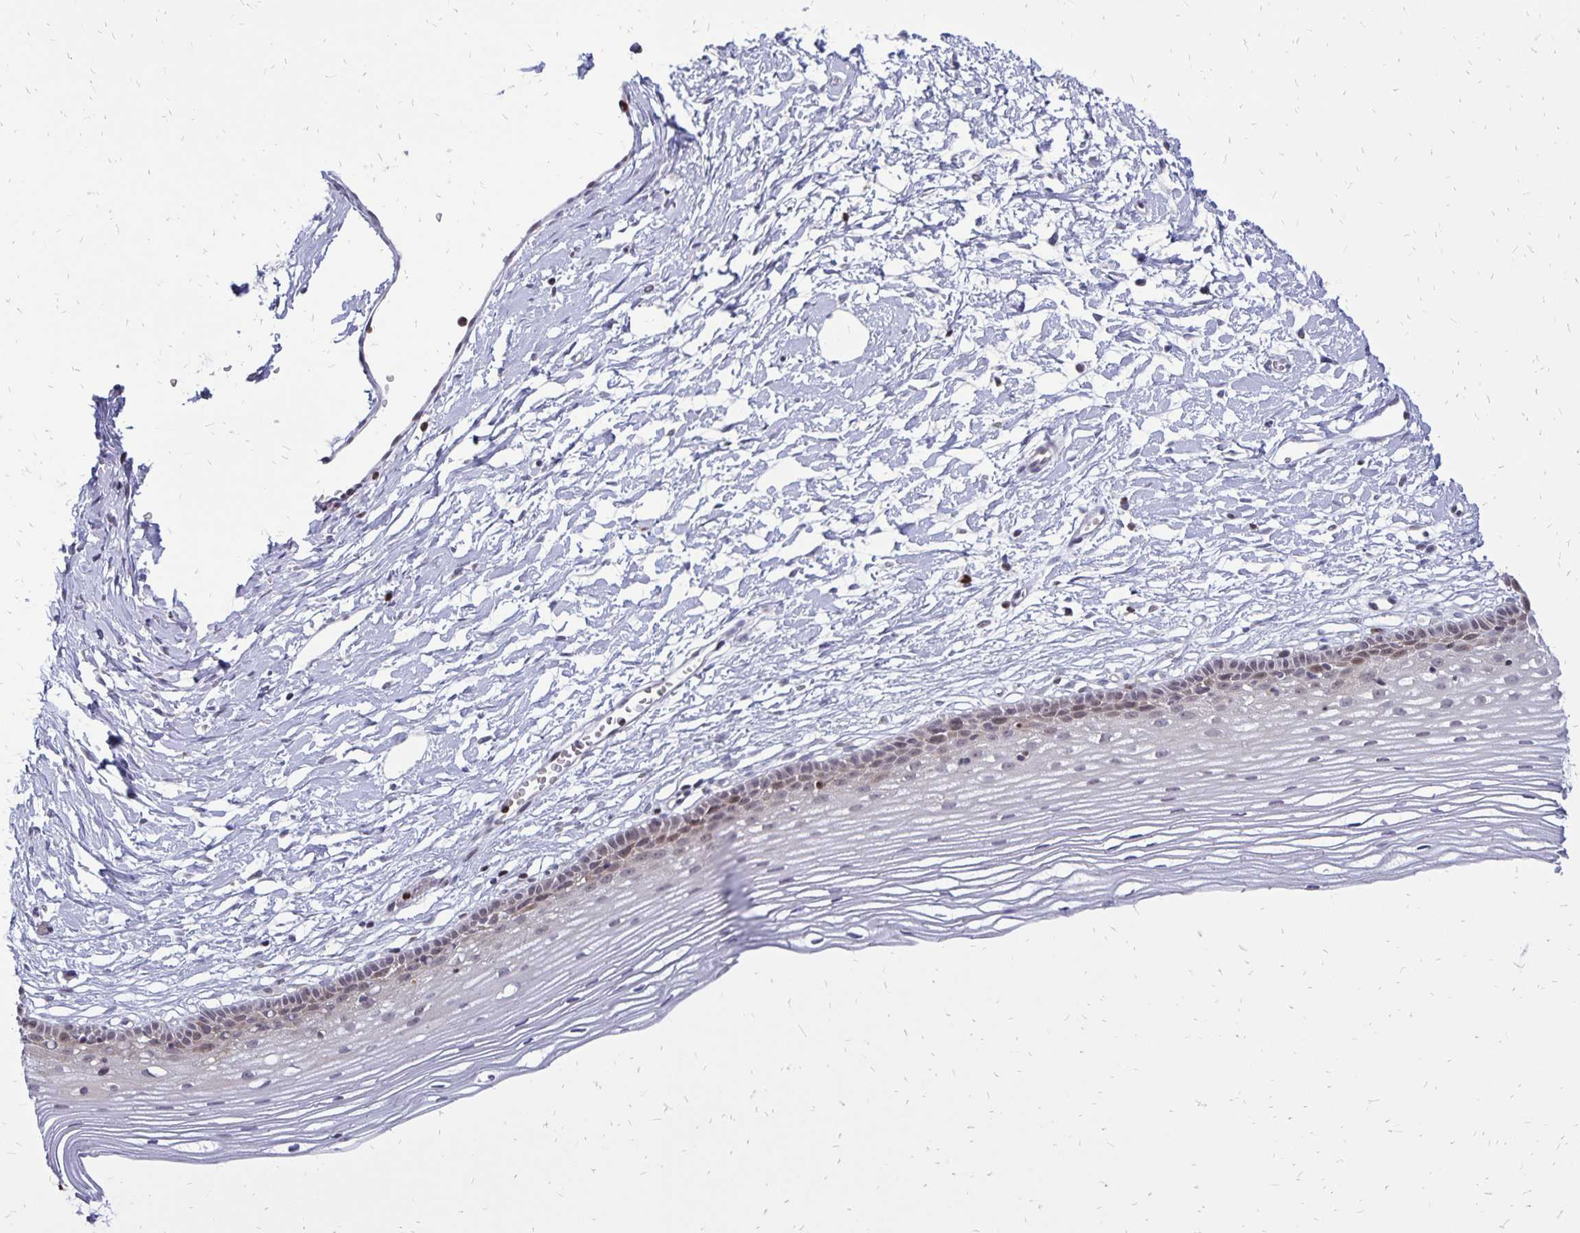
{"staining": {"intensity": "negative", "quantity": "none", "location": "none"}, "tissue": "cervix", "cell_type": "Glandular cells", "image_type": "normal", "snomed": [{"axis": "morphology", "description": "Normal tissue, NOS"}, {"axis": "topography", "description": "Cervix"}], "caption": "Immunohistochemistry (IHC) histopathology image of unremarkable cervix: cervix stained with DAB (3,3'-diaminobenzidine) displays no significant protein positivity in glandular cells.", "gene": "DCK", "patient": {"sex": "female", "age": 40}}